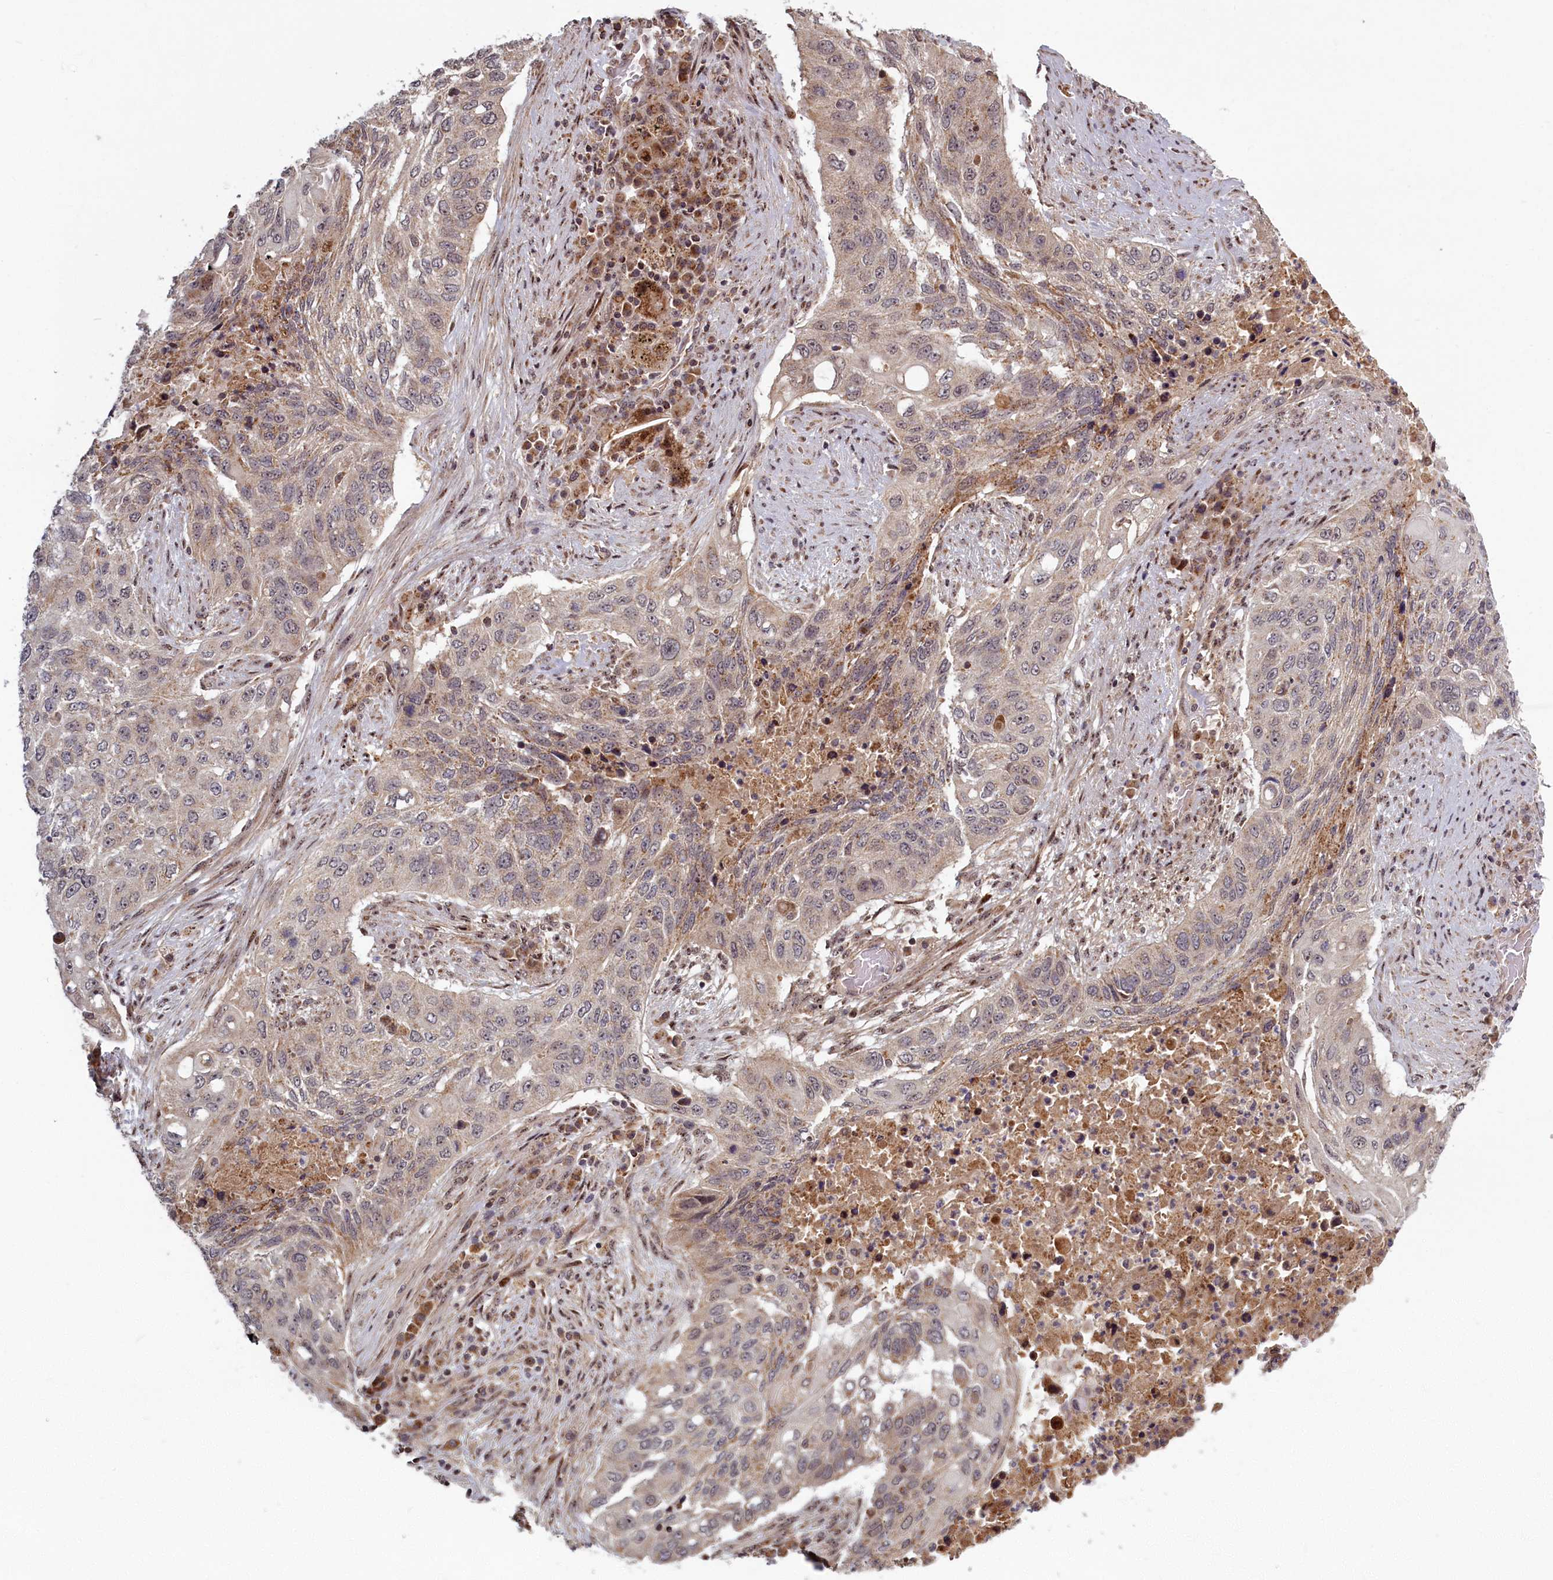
{"staining": {"intensity": "weak", "quantity": "<25%", "location": "cytoplasmic/membranous"}, "tissue": "lung cancer", "cell_type": "Tumor cells", "image_type": "cancer", "snomed": [{"axis": "morphology", "description": "Squamous cell carcinoma, NOS"}, {"axis": "topography", "description": "Lung"}], "caption": "The IHC photomicrograph has no significant positivity in tumor cells of lung squamous cell carcinoma tissue.", "gene": "PLA2G10", "patient": {"sex": "female", "age": 63}}